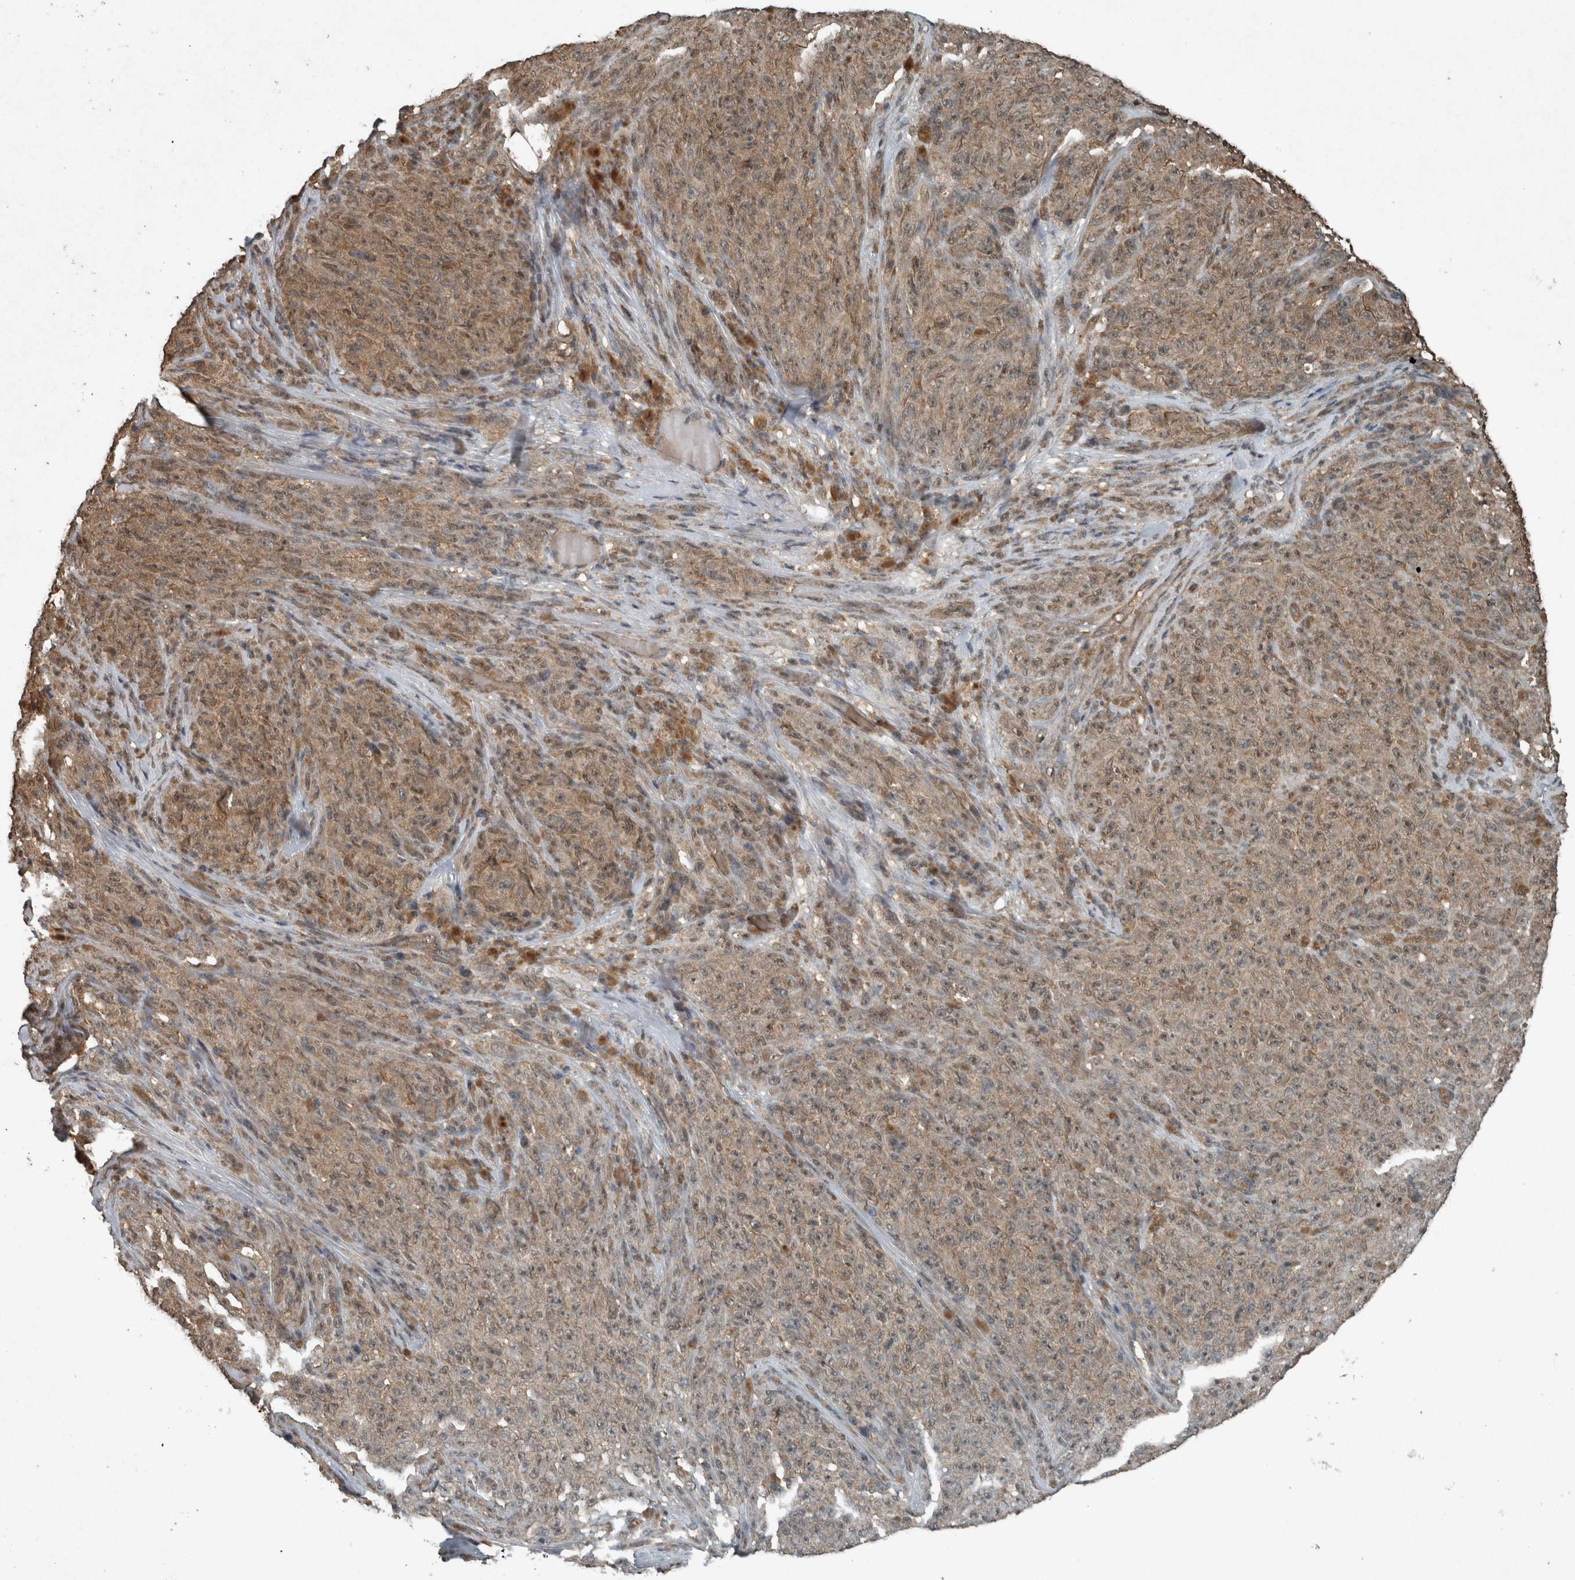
{"staining": {"intensity": "weak", "quantity": ">75%", "location": "cytoplasmic/membranous,nuclear"}, "tissue": "melanoma", "cell_type": "Tumor cells", "image_type": "cancer", "snomed": [{"axis": "morphology", "description": "Malignant melanoma, NOS"}, {"axis": "topography", "description": "Skin"}], "caption": "Protein expression by IHC exhibits weak cytoplasmic/membranous and nuclear staining in about >75% of tumor cells in malignant melanoma.", "gene": "ARHGEF12", "patient": {"sex": "female", "age": 82}}